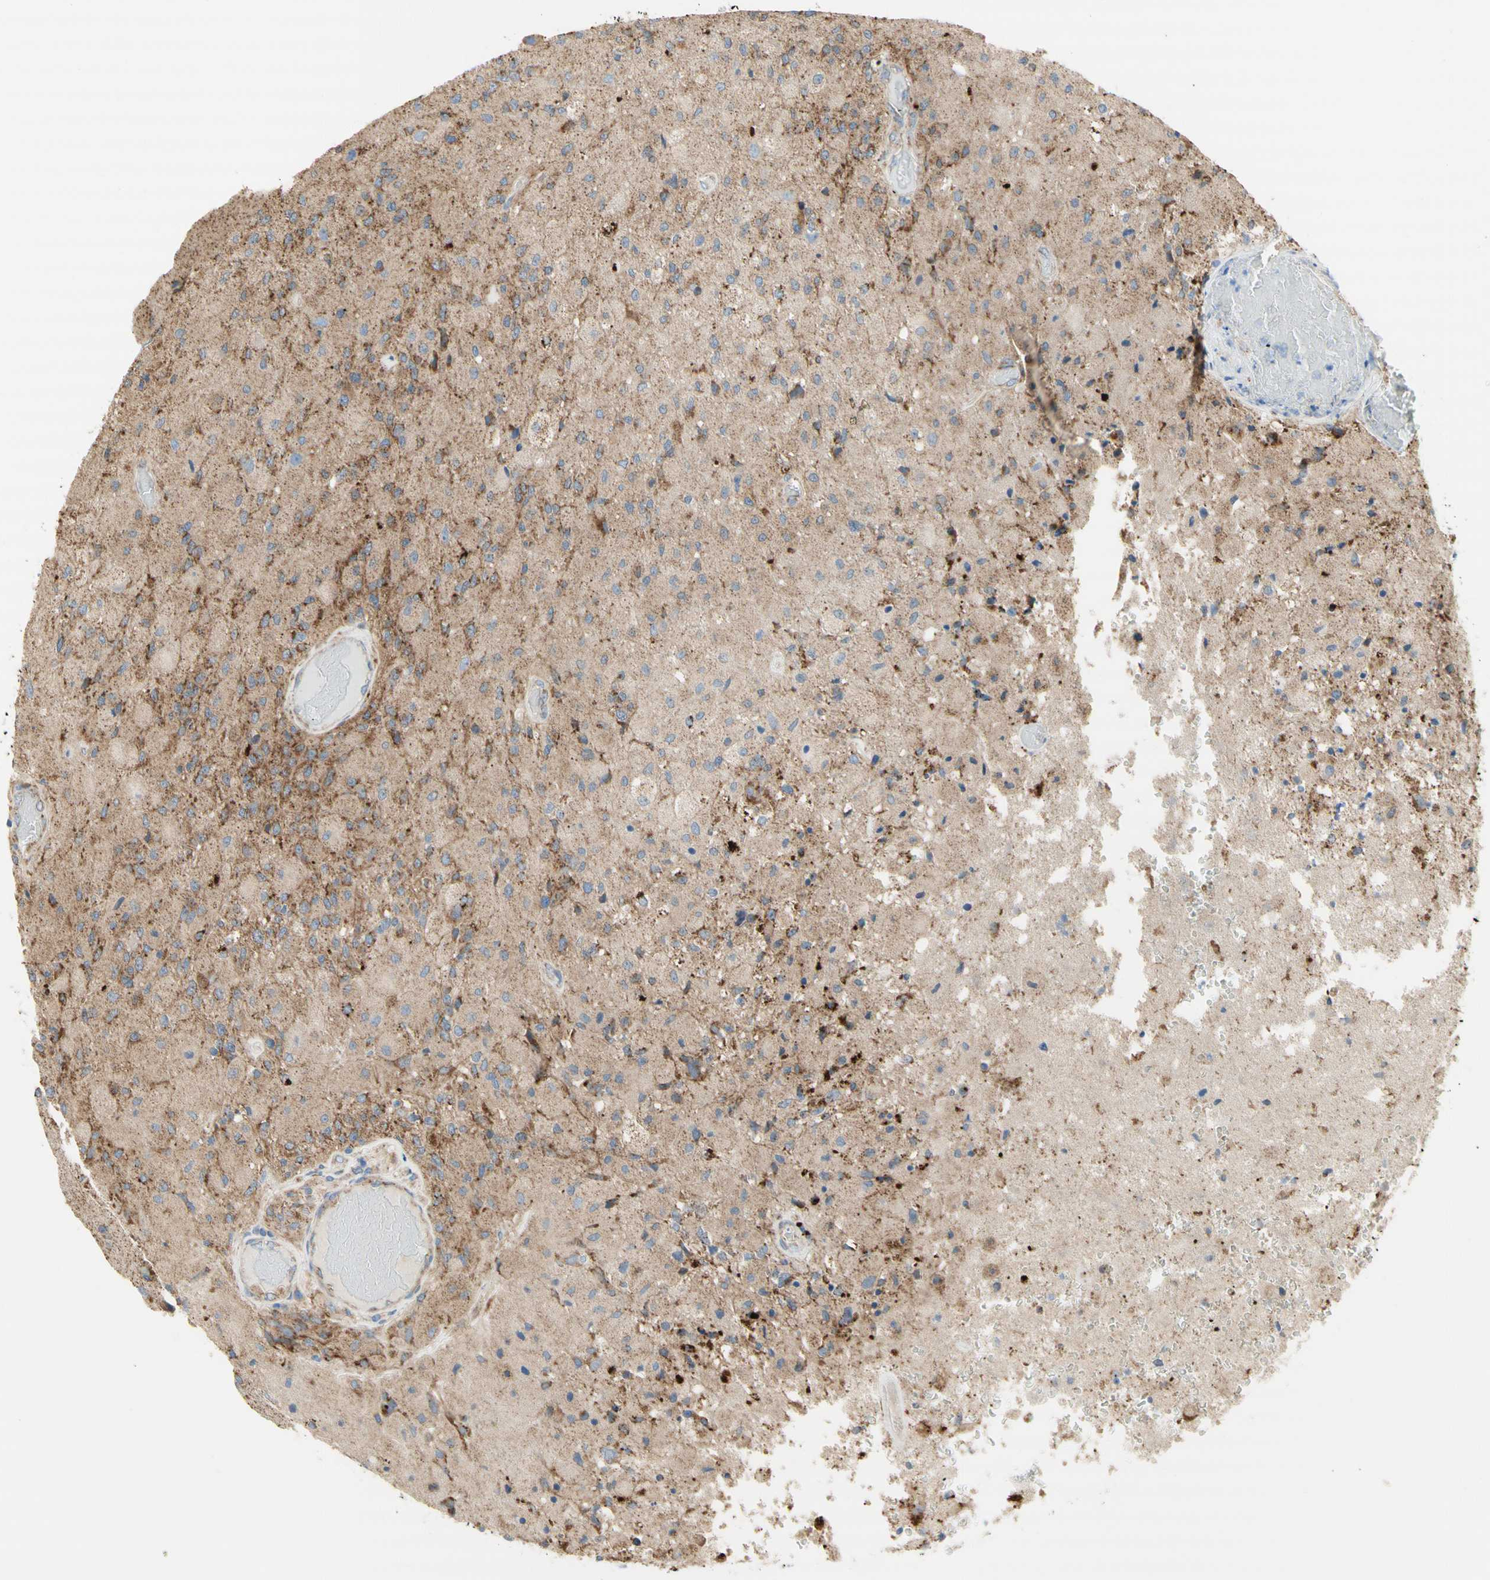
{"staining": {"intensity": "moderate", "quantity": ">75%", "location": "cytoplasmic/membranous"}, "tissue": "glioma", "cell_type": "Tumor cells", "image_type": "cancer", "snomed": [{"axis": "morphology", "description": "Normal tissue, NOS"}, {"axis": "morphology", "description": "Glioma, malignant, High grade"}, {"axis": "topography", "description": "Cerebral cortex"}], "caption": "DAB (3,3'-diaminobenzidine) immunohistochemical staining of human glioma displays moderate cytoplasmic/membranous protein staining in approximately >75% of tumor cells.", "gene": "URB2", "patient": {"sex": "male", "age": 77}}